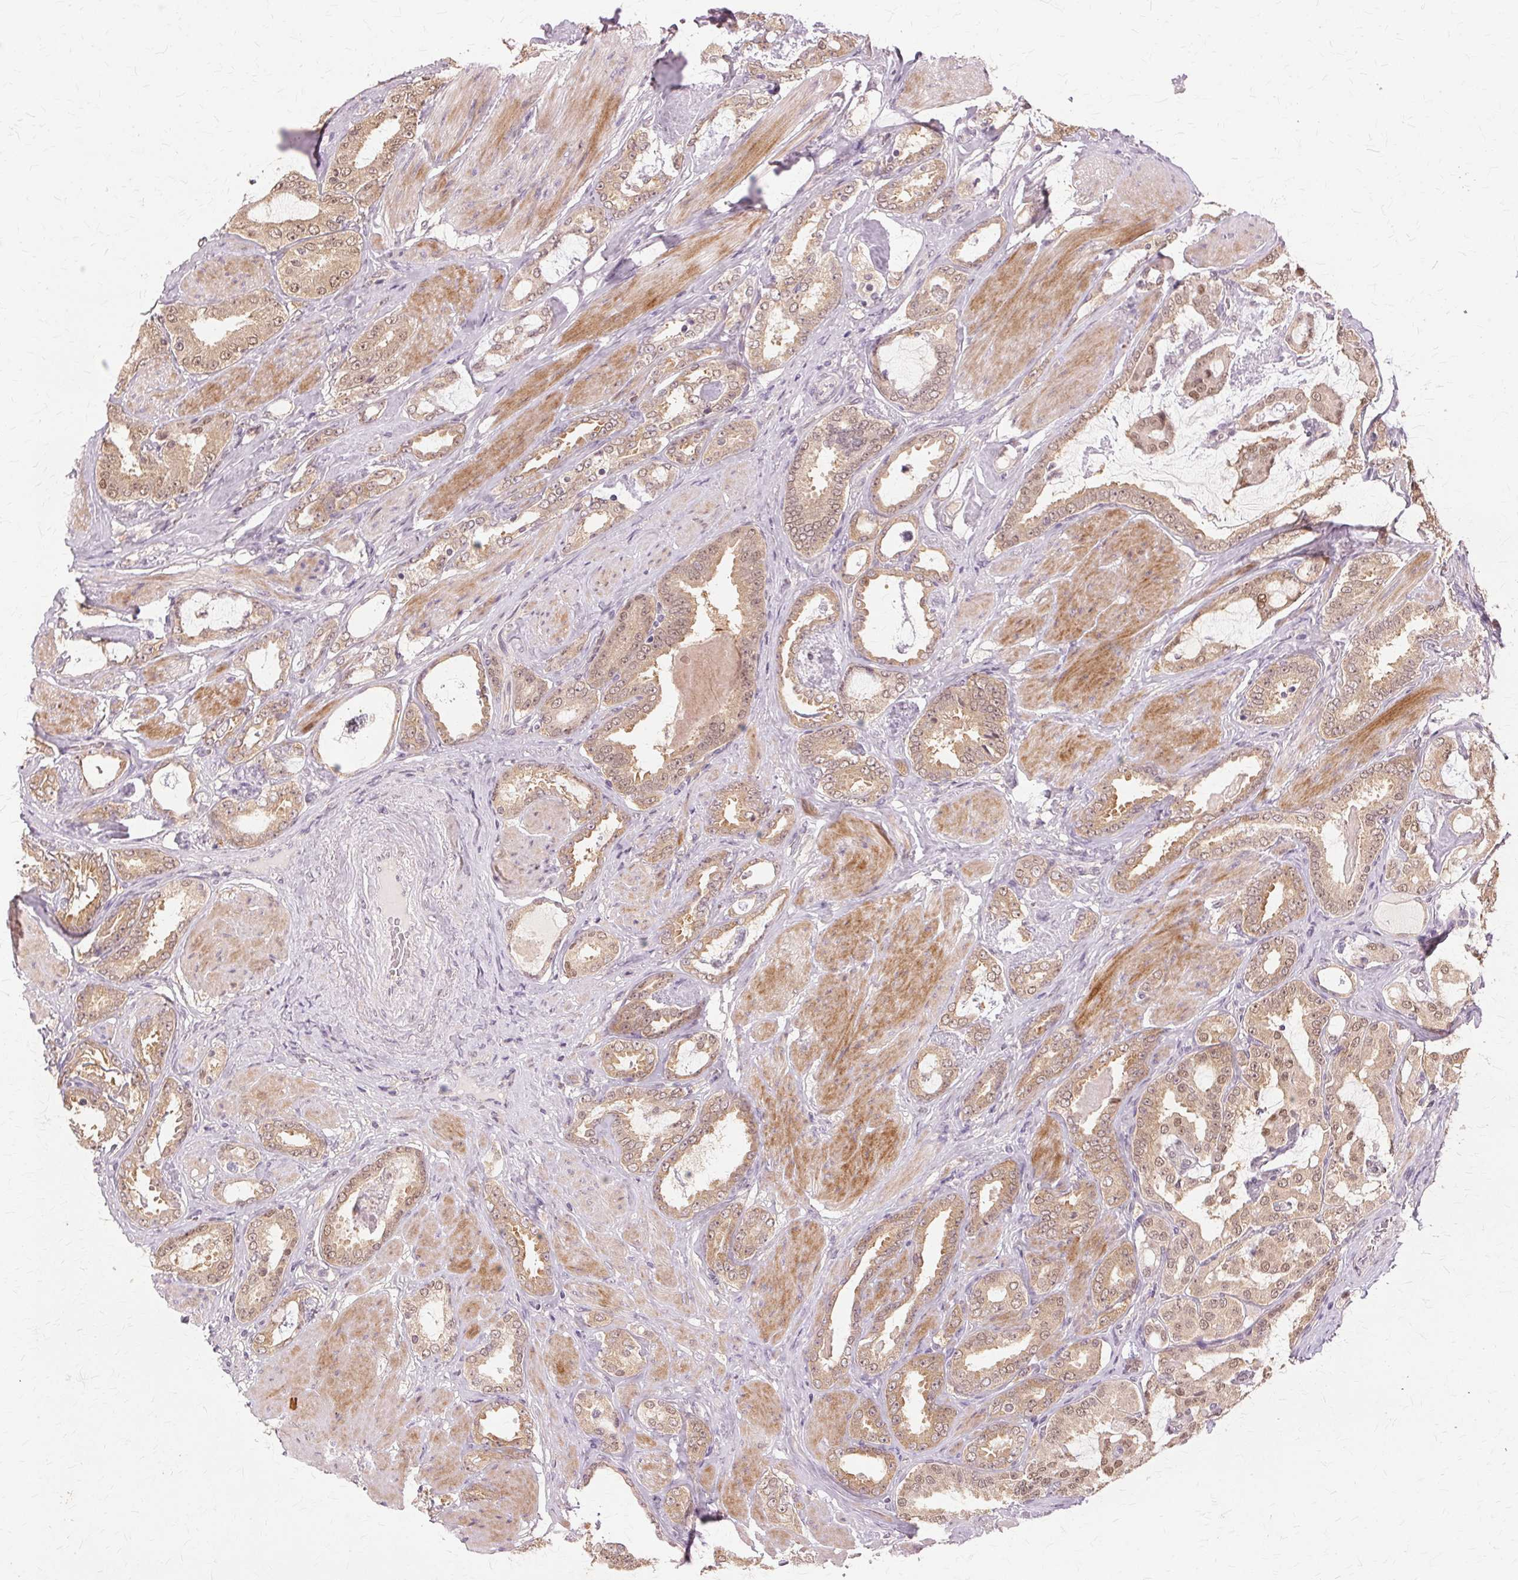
{"staining": {"intensity": "weak", "quantity": ">75%", "location": "cytoplasmic/membranous,nuclear"}, "tissue": "prostate cancer", "cell_type": "Tumor cells", "image_type": "cancer", "snomed": [{"axis": "morphology", "description": "Adenocarcinoma, High grade"}, {"axis": "topography", "description": "Prostate"}], "caption": "Prostate cancer tissue shows weak cytoplasmic/membranous and nuclear expression in about >75% of tumor cells, visualized by immunohistochemistry.", "gene": "PRMT5", "patient": {"sex": "male", "age": 63}}